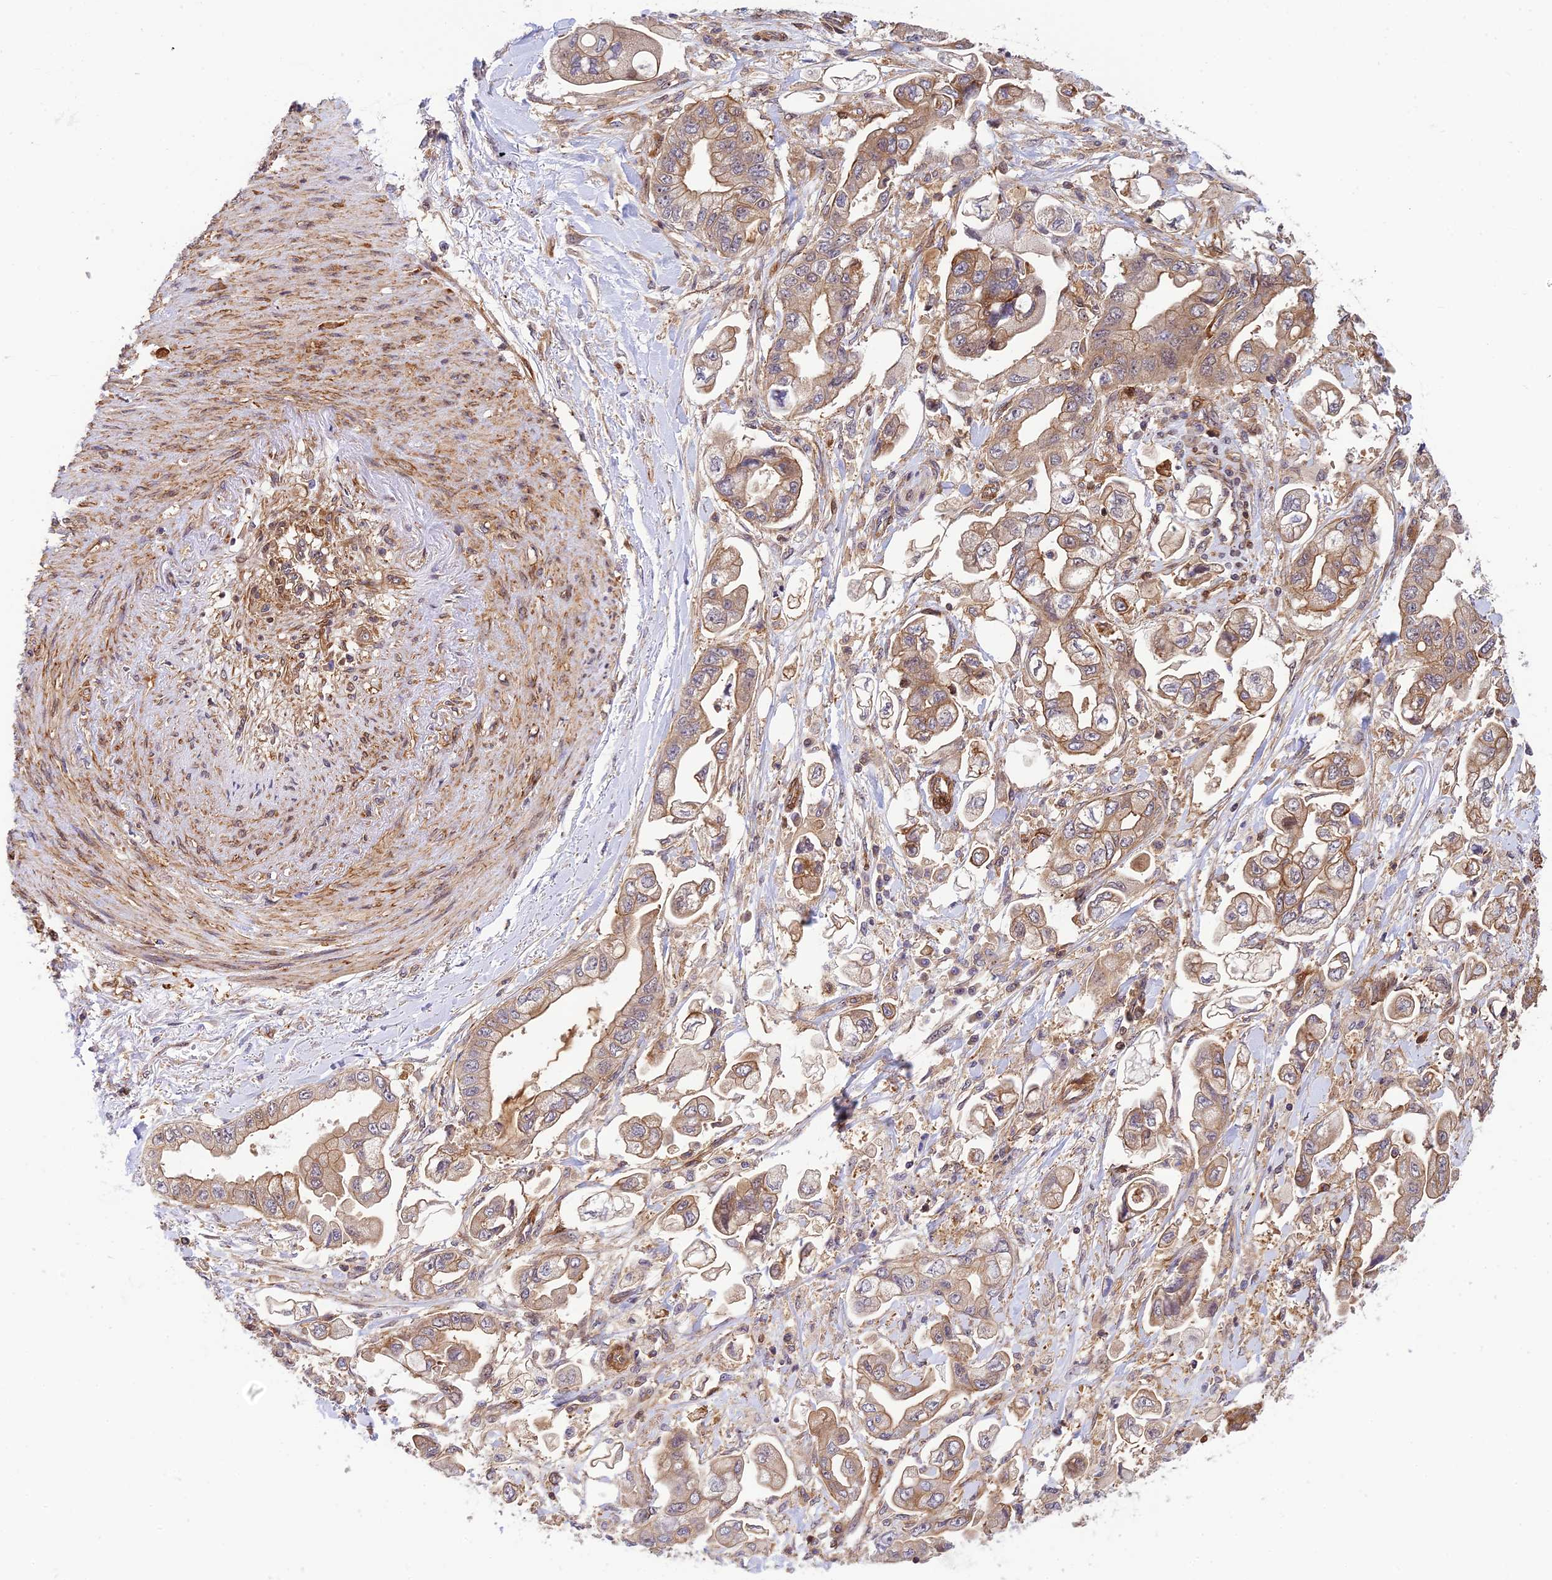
{"staining": {"intensity": "moderate", "quantity": ">75%", "location": "cytoplasmic/membranous"}, "tissue": "stomach cancer", "cell_type": "Tumor cells", "image_type": "cancer", "snomed": [{"axis": "morphology", "description": "Adenocarcinoma, NOS"}, {"axis": "topography", "description": "Stomach"}], "caption": "Immunohistochemistry (IHC) micrograph of human stomach cancer stained for a protein (brown), which displays medium levels of moderate cytoplasmic/membranous expression in approximately >75% of tumor cells.", "gene": "EVI5L", "patient": {"sex": "male", "age": 62}}